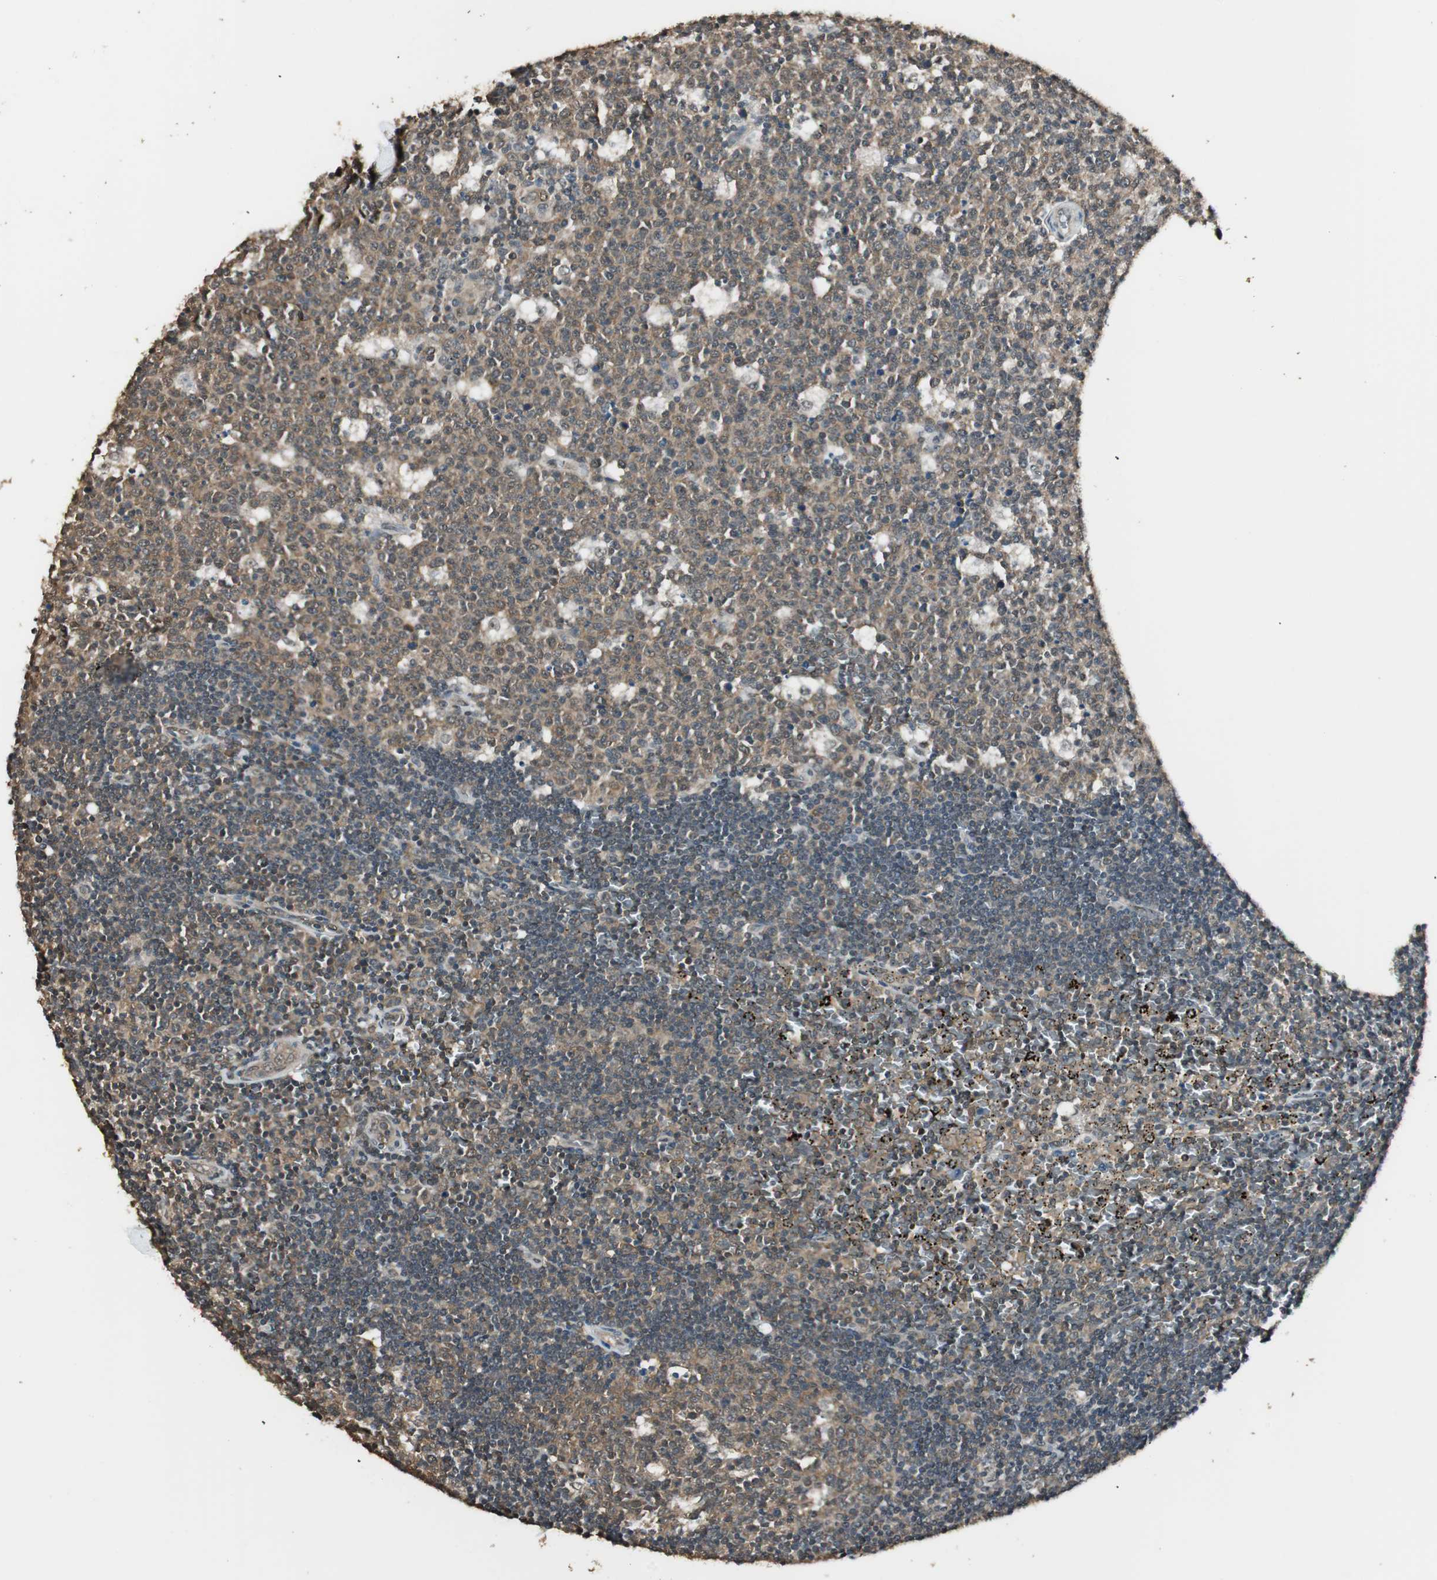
{"staining": {"intensity": "moderate", "quantity": ">75%", "location": "cytoplasmic/membranous"}, "tissue": "lymph node", "cell_type": "Germinal center cells", "image_type": "normal", "snomed": [{"axis": "morphology", "description": "Normal tissue, NOS"}, {"axis": "topography", "description": "Lymph node"}, {"axis": "topography", "description": "Salivary gland"}], "caption": "A brown stain shows moderate cytoplasmic/membranous positivity of a protein in germinal center cells of unremarkable lymph node.", "gene": "USP5", "patient": {"sex": "male", "age": 8}}